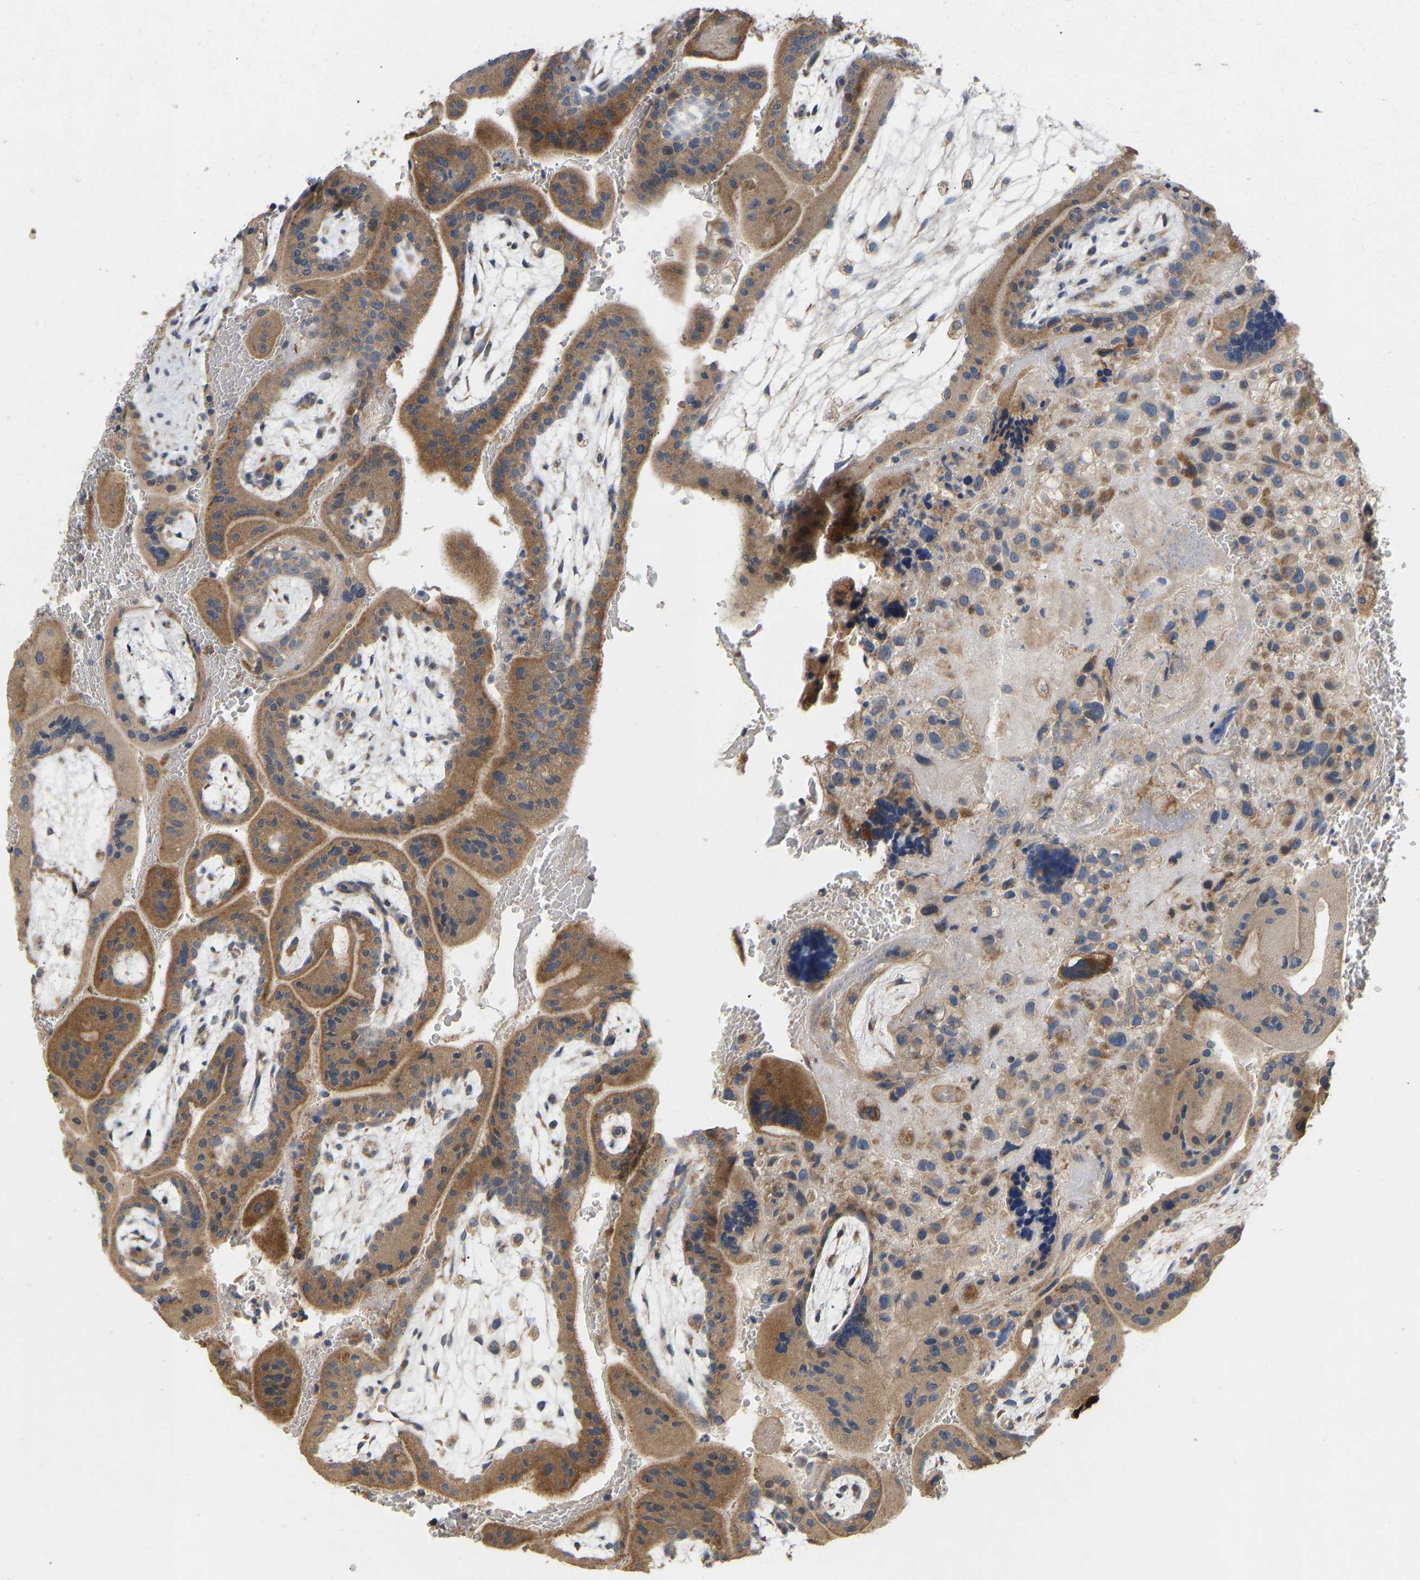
{"staining": {"intensity": "moderate", "quantity": ">75%", "location": "cytoplasmic/membranous"}, "tissue": "placenta", "cell_type": "Decidual cells", "image_type": "normal", "snomed": [{"axis": "morphology", "description": "Normal tissue, NOS"}, {"axis": "topography", "description": "Placenta"}], "caption": "Moderate cytoplasmic/membranous positivity is present in approximately >75% of decidual cells in normal placenta.", "gene": "HACD2", "patient": {"sex": "female", "age": 35}}